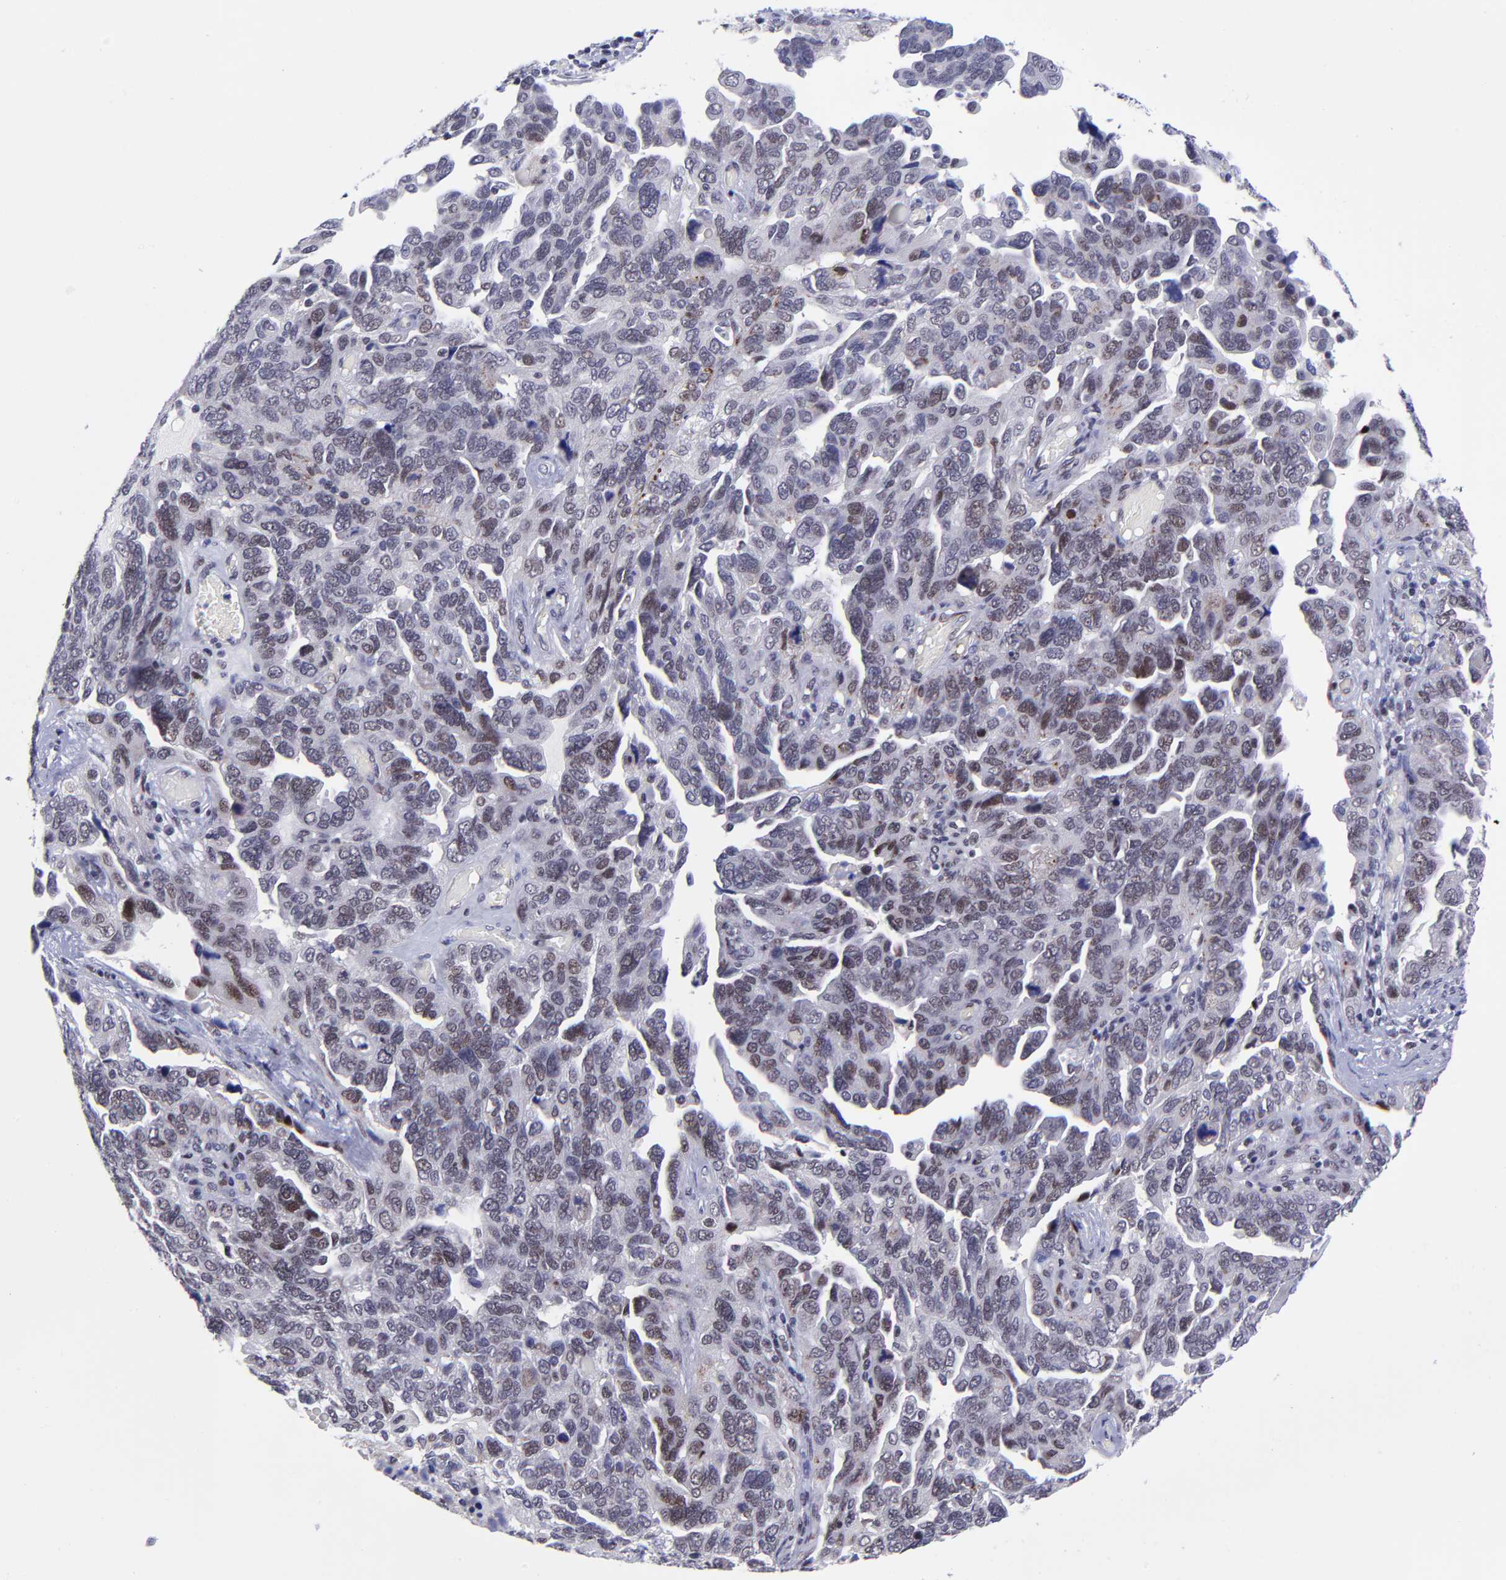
{"staining": {"intensity": "weak", "quantity": "<25%", "location": "nuclear"}, "tissue": "ovarian cancer", "cell_type": "Tumor cells", "image_type": "cancer", "snomed": [{"axis": "morphology", "description": "Cystadenocarcinoma, serous, NOS"}, {"axis": "topography", "description": "Ovary"}], "caption": "Human serous cystadenocarcinoma (ovarian) stained for a protein using immunohistochemistry (IHC) shows no staining in tumor cells.", "gene": "SOX6", "patient": {"sex": "female", "age": 64}}